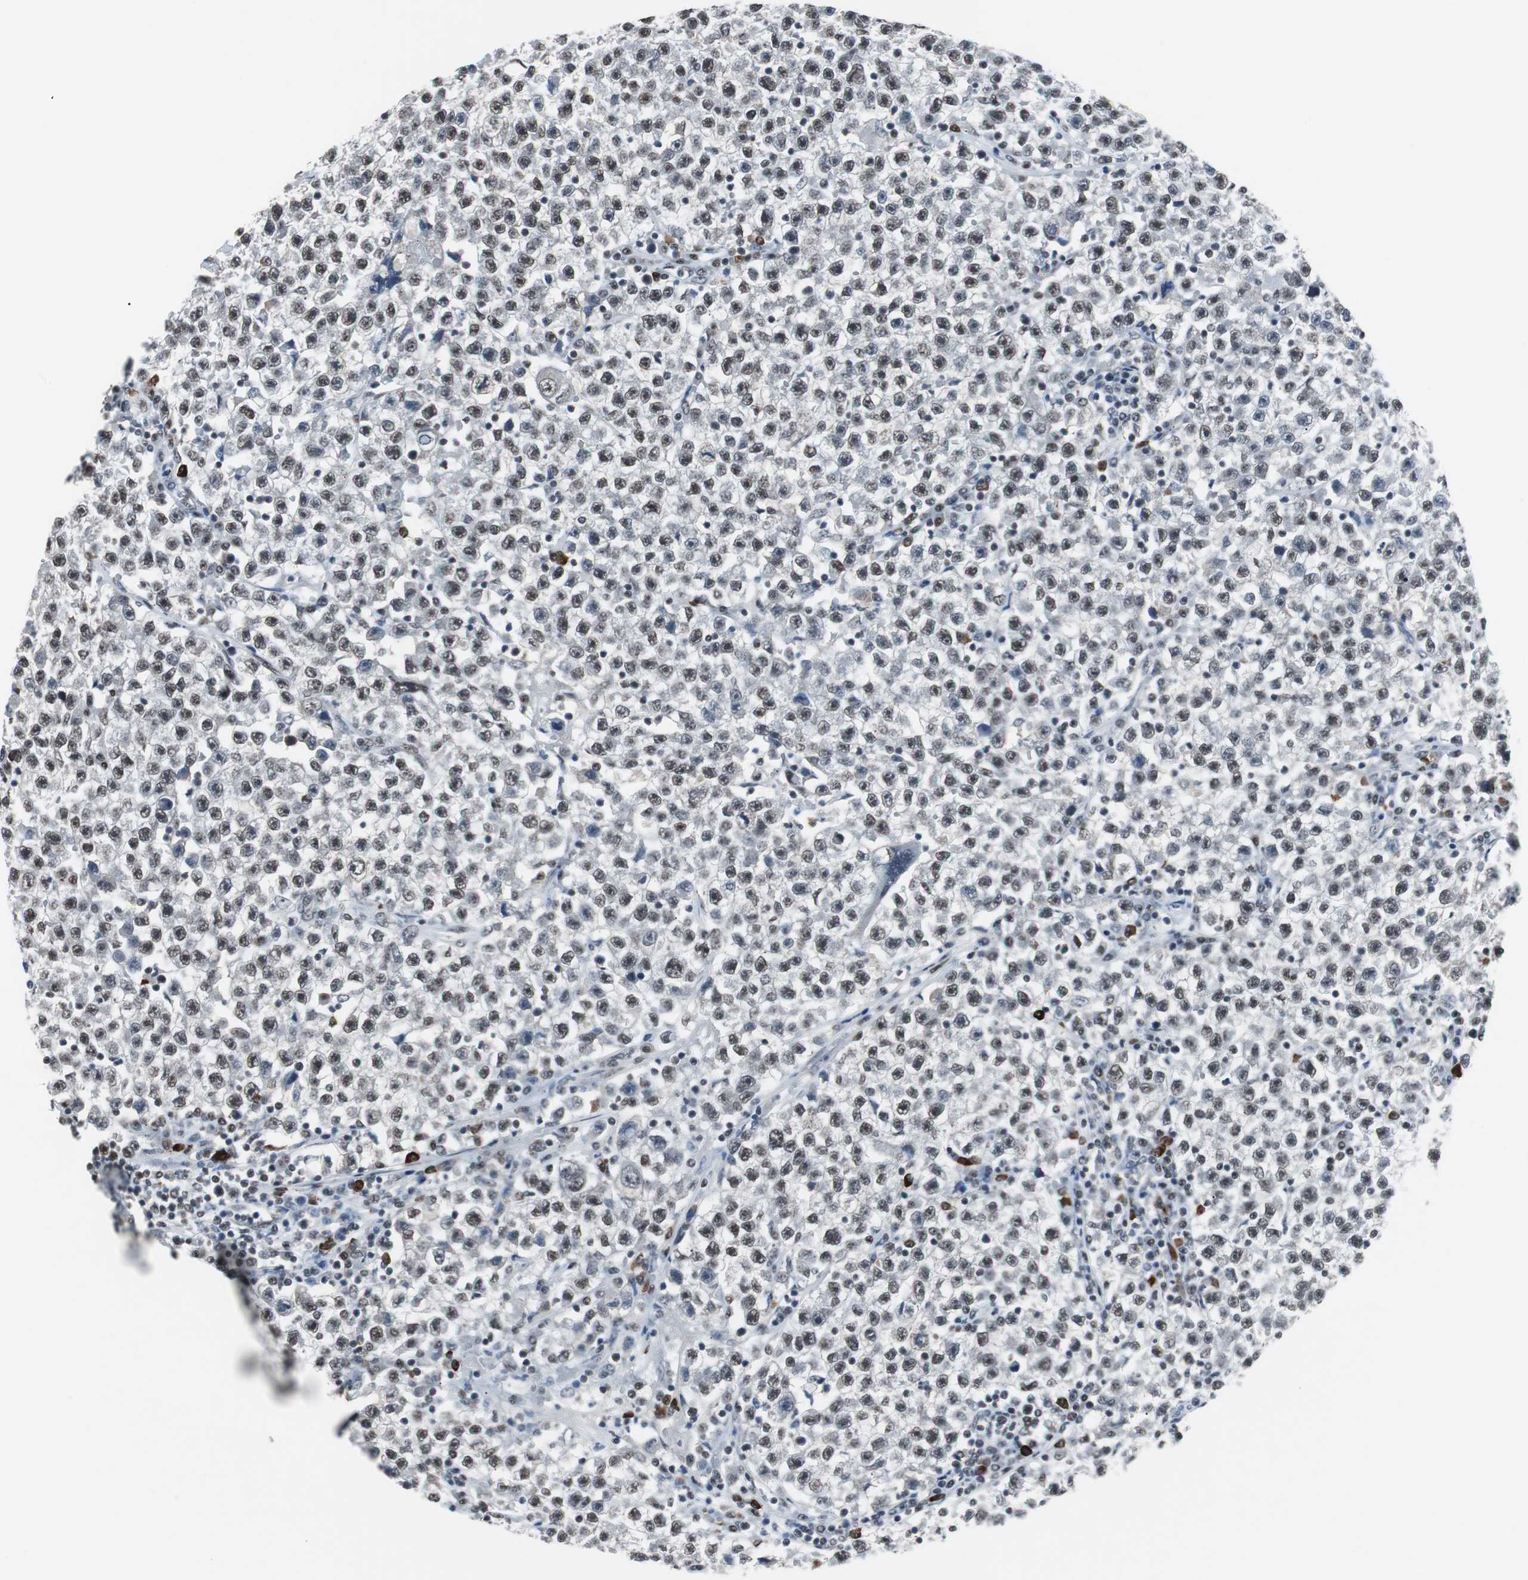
{"staining": {"intensity": "moderate", "quantity": ">75%", "location": "nuclear"}, "tissue": "testis cancer", "cell_type": "Tumor cells", "image_type": "cancer", "snomed": [{"axis": "morphology", "description": "Seminoma, NOS"}, {"axis": "topography", "description": "Testis"}], "caption": "A high-resolution micrograph shows IHC staining of testis cancer, which reveals moderate nuclear expression in about >75% of tumor cells.", "gene": "TAF7", "patient": {"sex": "male", "age": 22}}